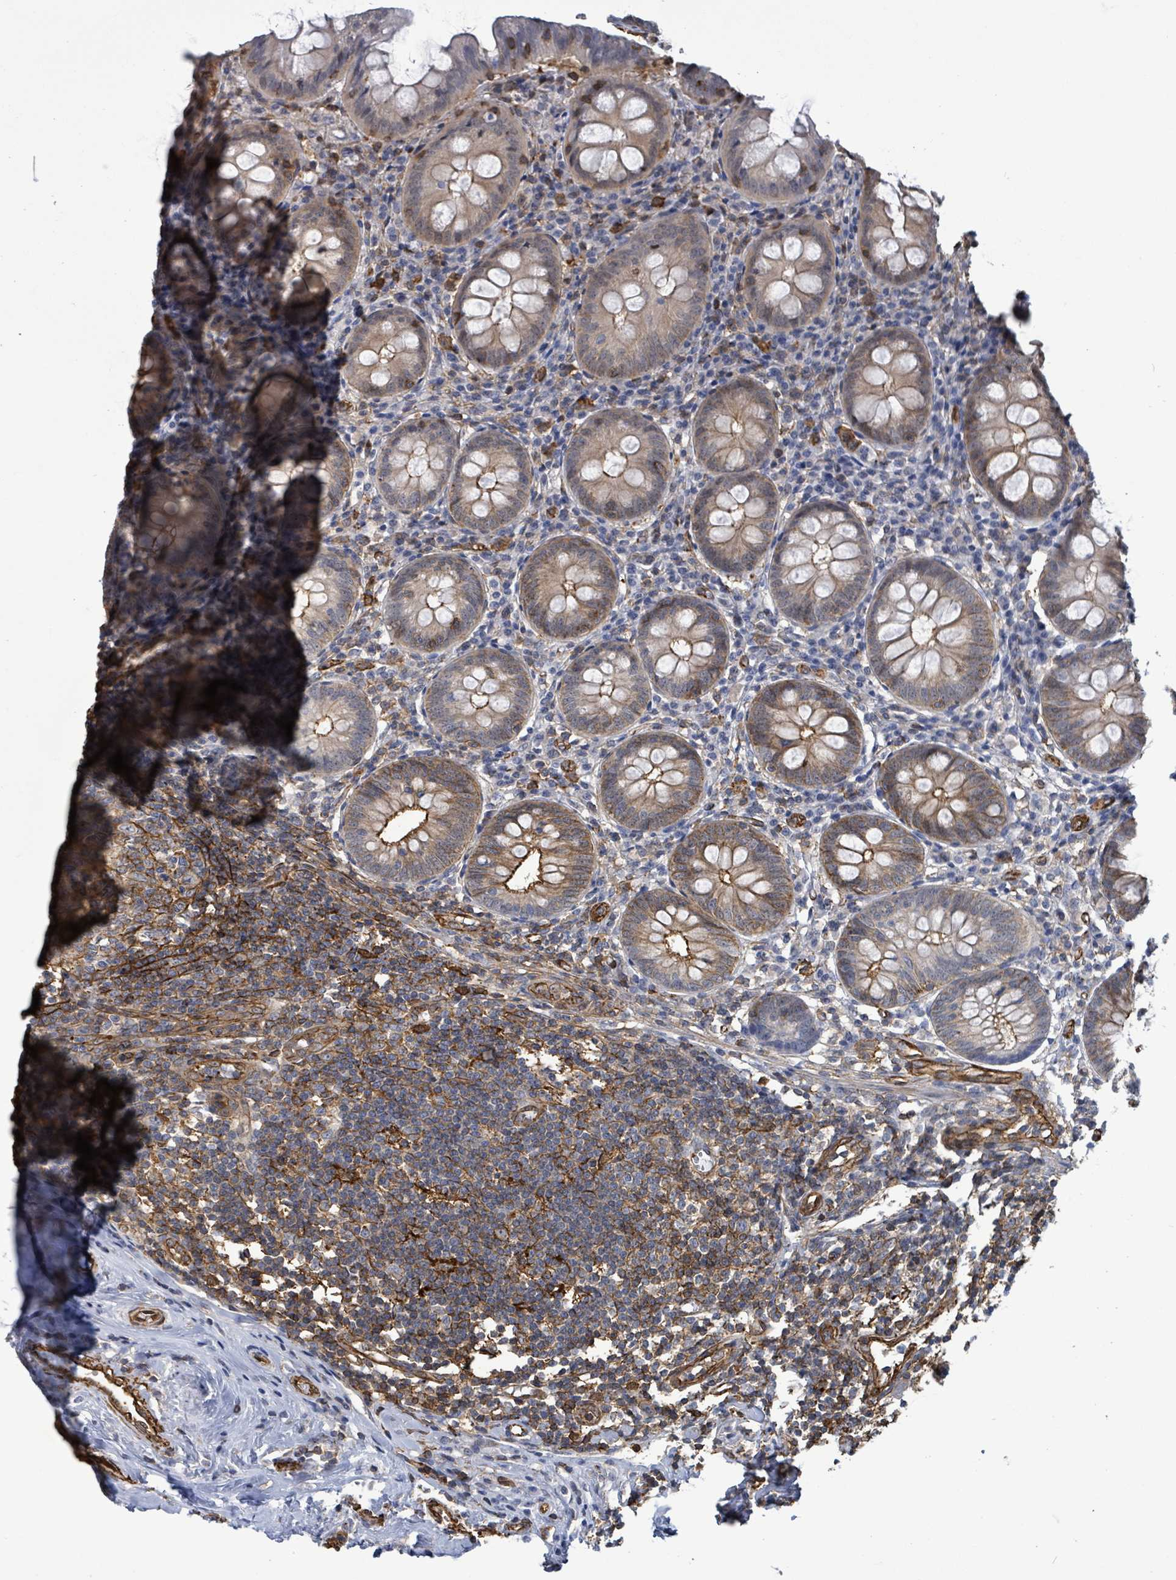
{"staining": {"intensity": "moderate", "quantity": "25%-75%", "location": "cytoplasmic/membranous"}, "tissue": "appendix", "cell_type": "Glandular cells", "image_type": "normal", "snomed": [{"axis": "morphology", "description": "Normal tissue, NOS"}, {"axis": "topography", "description": "Appendix"}], "caption": "The photomicrograph exhibits immunohistochemical staining of benign appendix. There is moderate cytoplasmic/membranous staining is present in about 25%-75% of glandular cells. The protein is shown in brown color, while the nuclei are stained blue.", "gene": "PRKRIP1", "patient": {"sex": "female", "age": 54}}